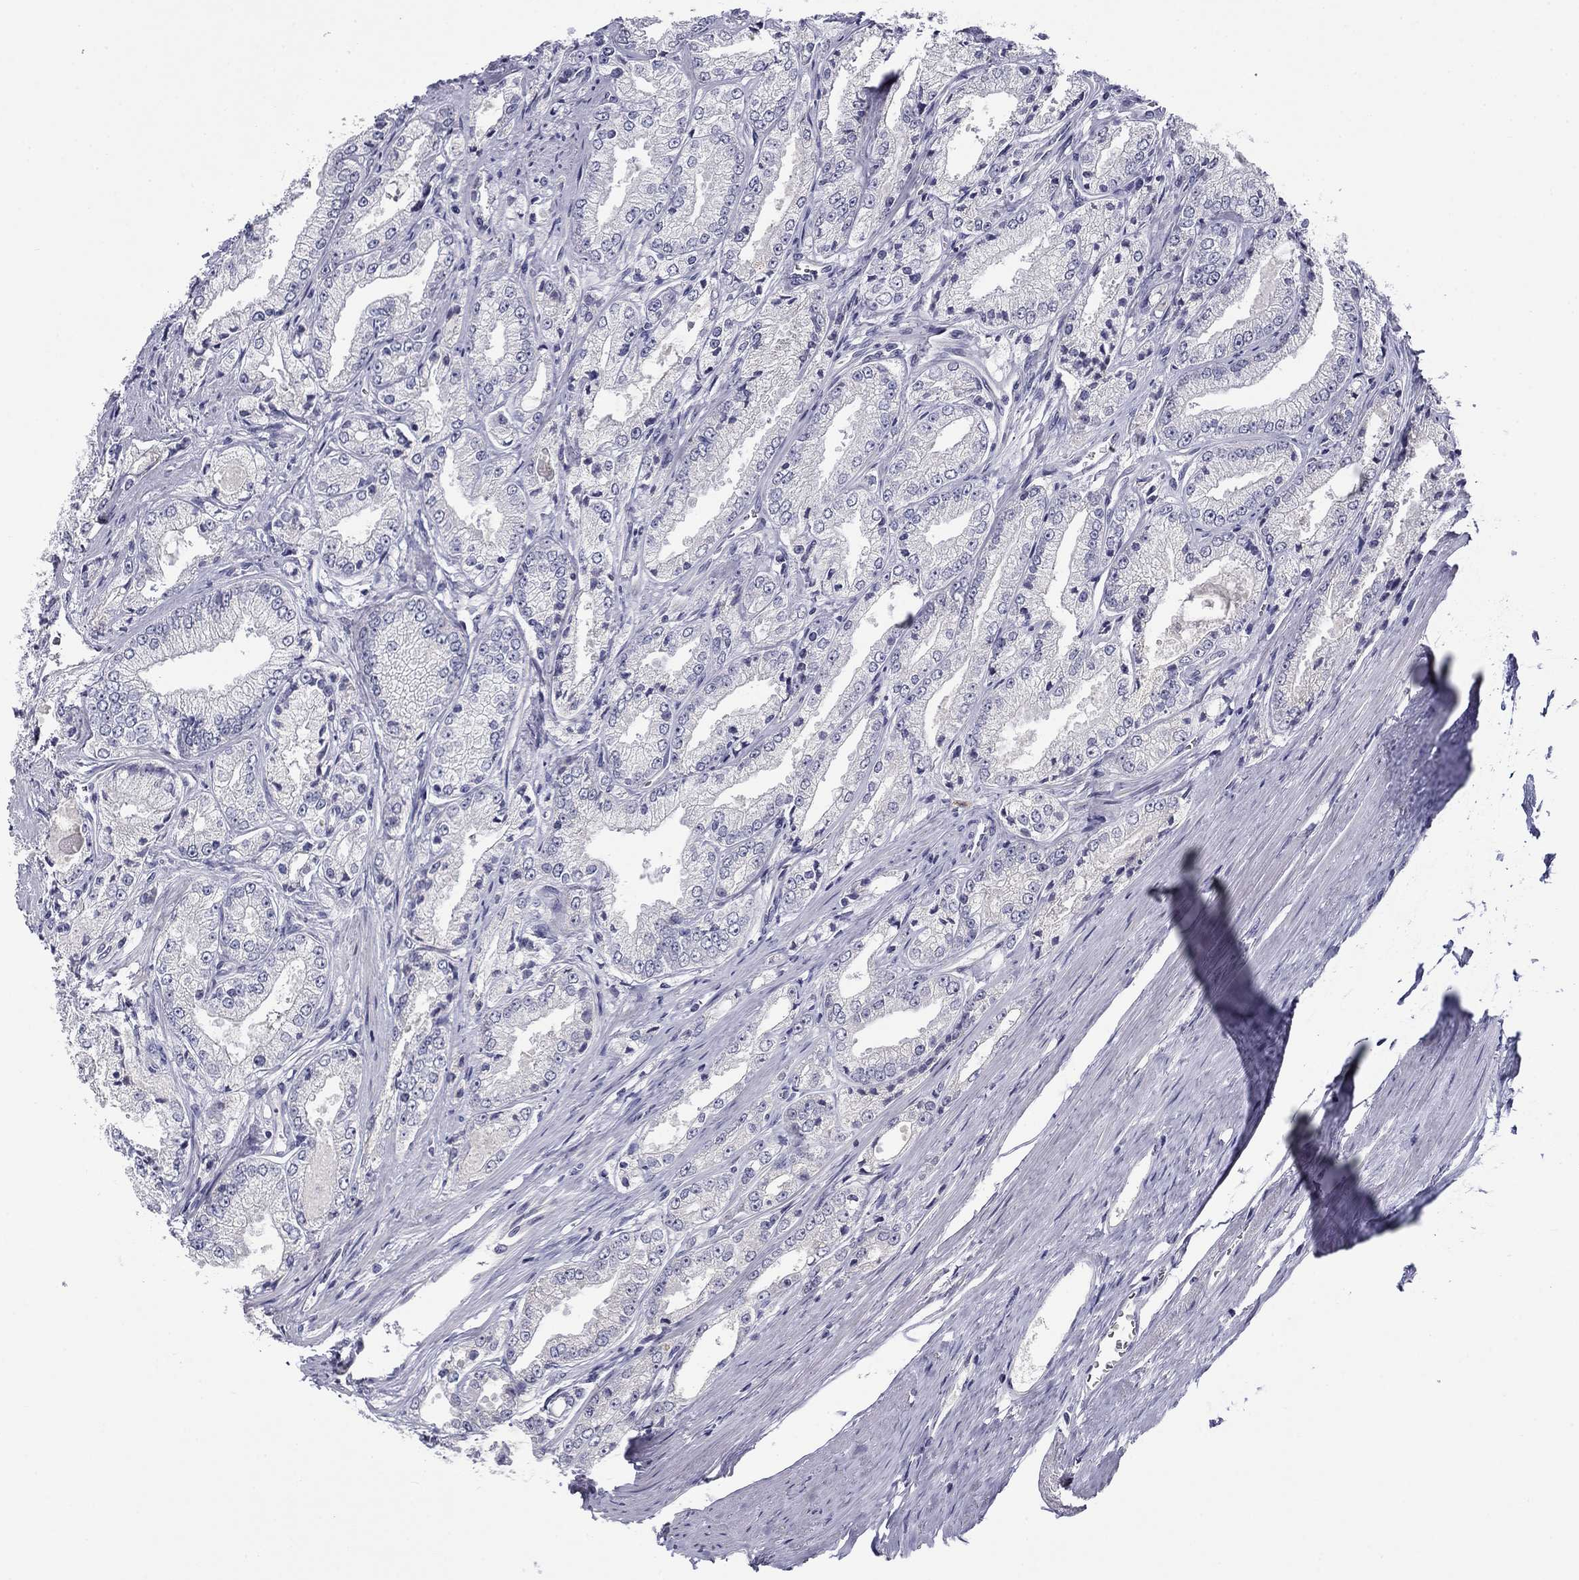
{"staining": {"intensity": "negative", "quantity": "none", "location": "none"}, "tissue": "prostate cancer", "cell_type": "Tumor cells", "image_type": "cancer", "snomed": [{"axis": "morphology", "description": "Adenocarcinoma, NOS"}, {"axis": "morphology", "description": "Adenocarcinoma, High grade"}, {"axis": "topography", "description": "Prostate"}], "caption": "Immunohistochemistry photomicrograph of adenocarcinoma (prostate) stained for a protein (brown), which shows no expression in tumor cells.", "gene": "SPATA7", "patient": {"sex": "male", "age": 70}}